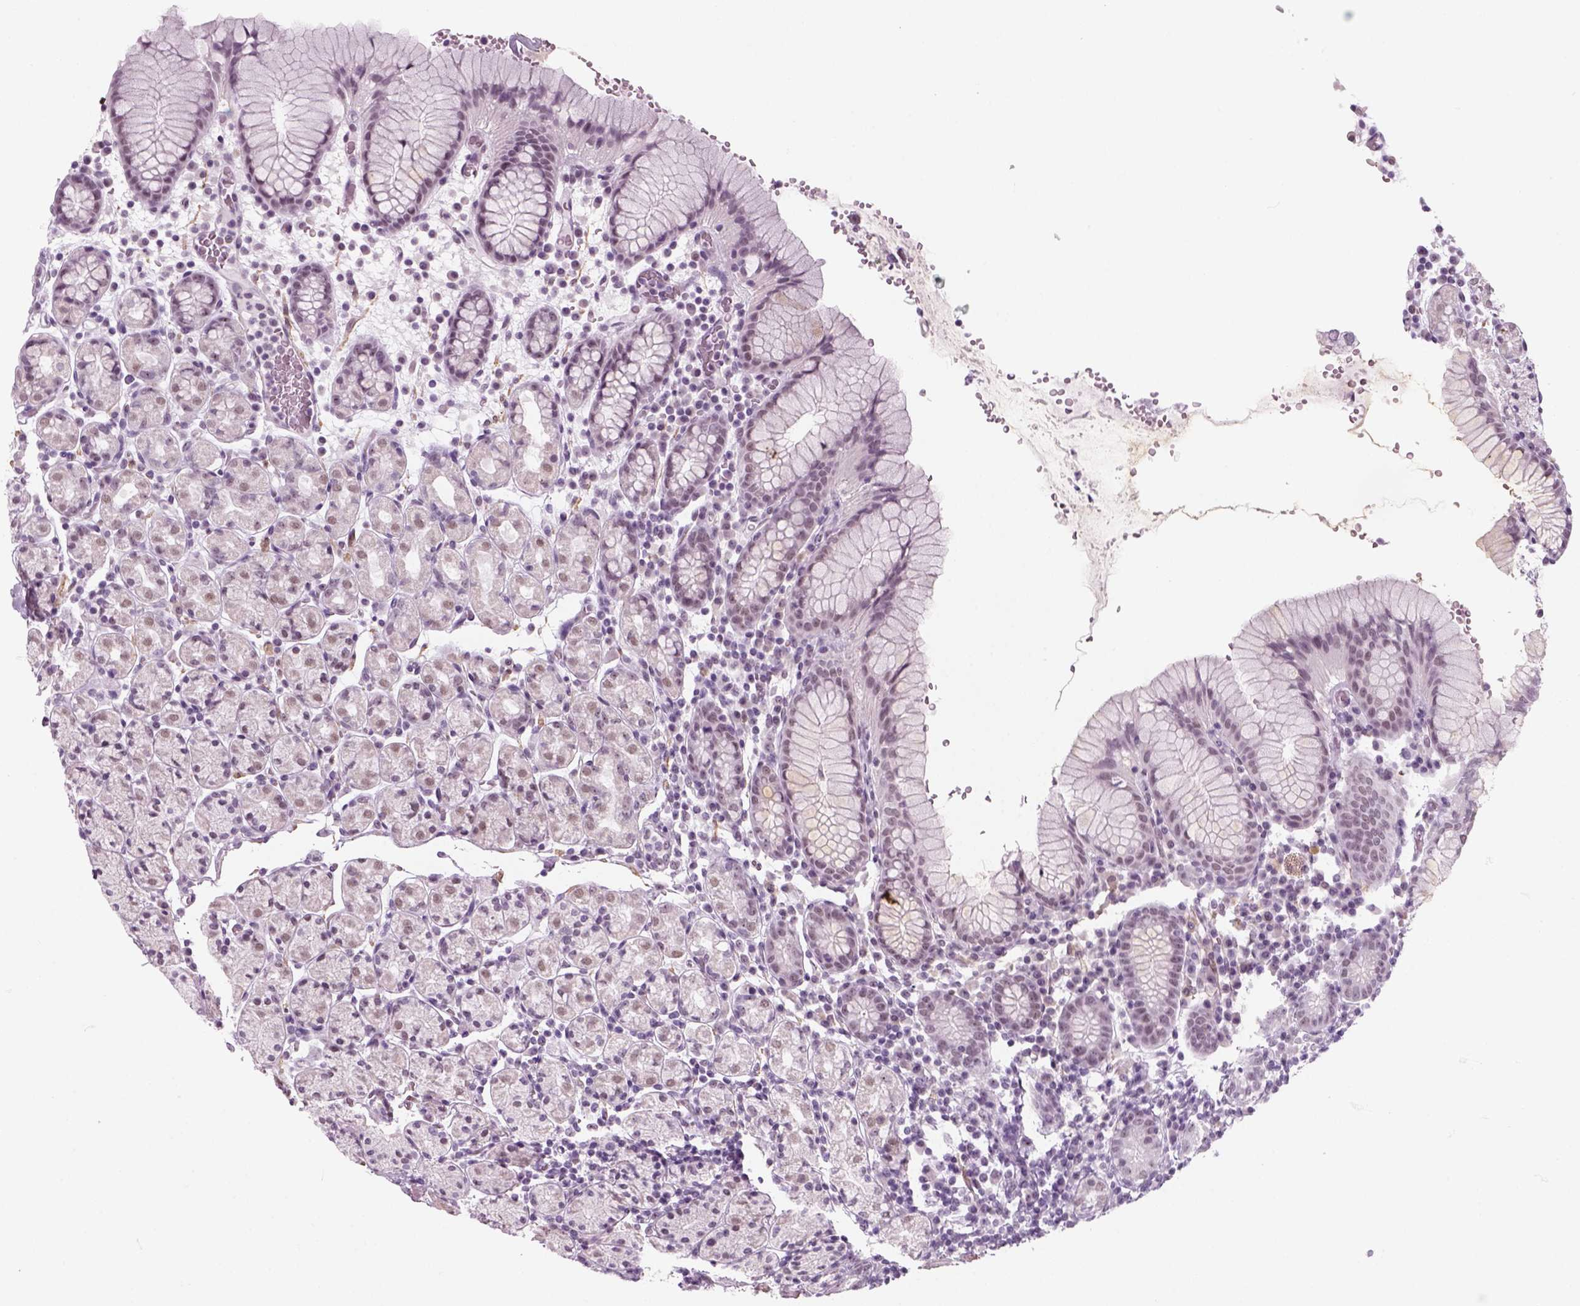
{"staining": {"intensity": "weak", "quantity": "<25%", "location": "nuclear"}, "tissue": "stomach", "cell_type": "Glandular cells", "image_type": "normal", "snomed": [{"axis": "morphology", "description": "Normal tissue, NOS"}, {"axis": "topography", "description": "Stomach, upper"}, {"axis": "topography", "description": "Stomach"}], "caption": "This is a micrograph of IHC staining of benign stomach, which shows no positivity in glandular cells.", "gene": "ZNF865", "patient": {"sex": "male", "age": 62}}